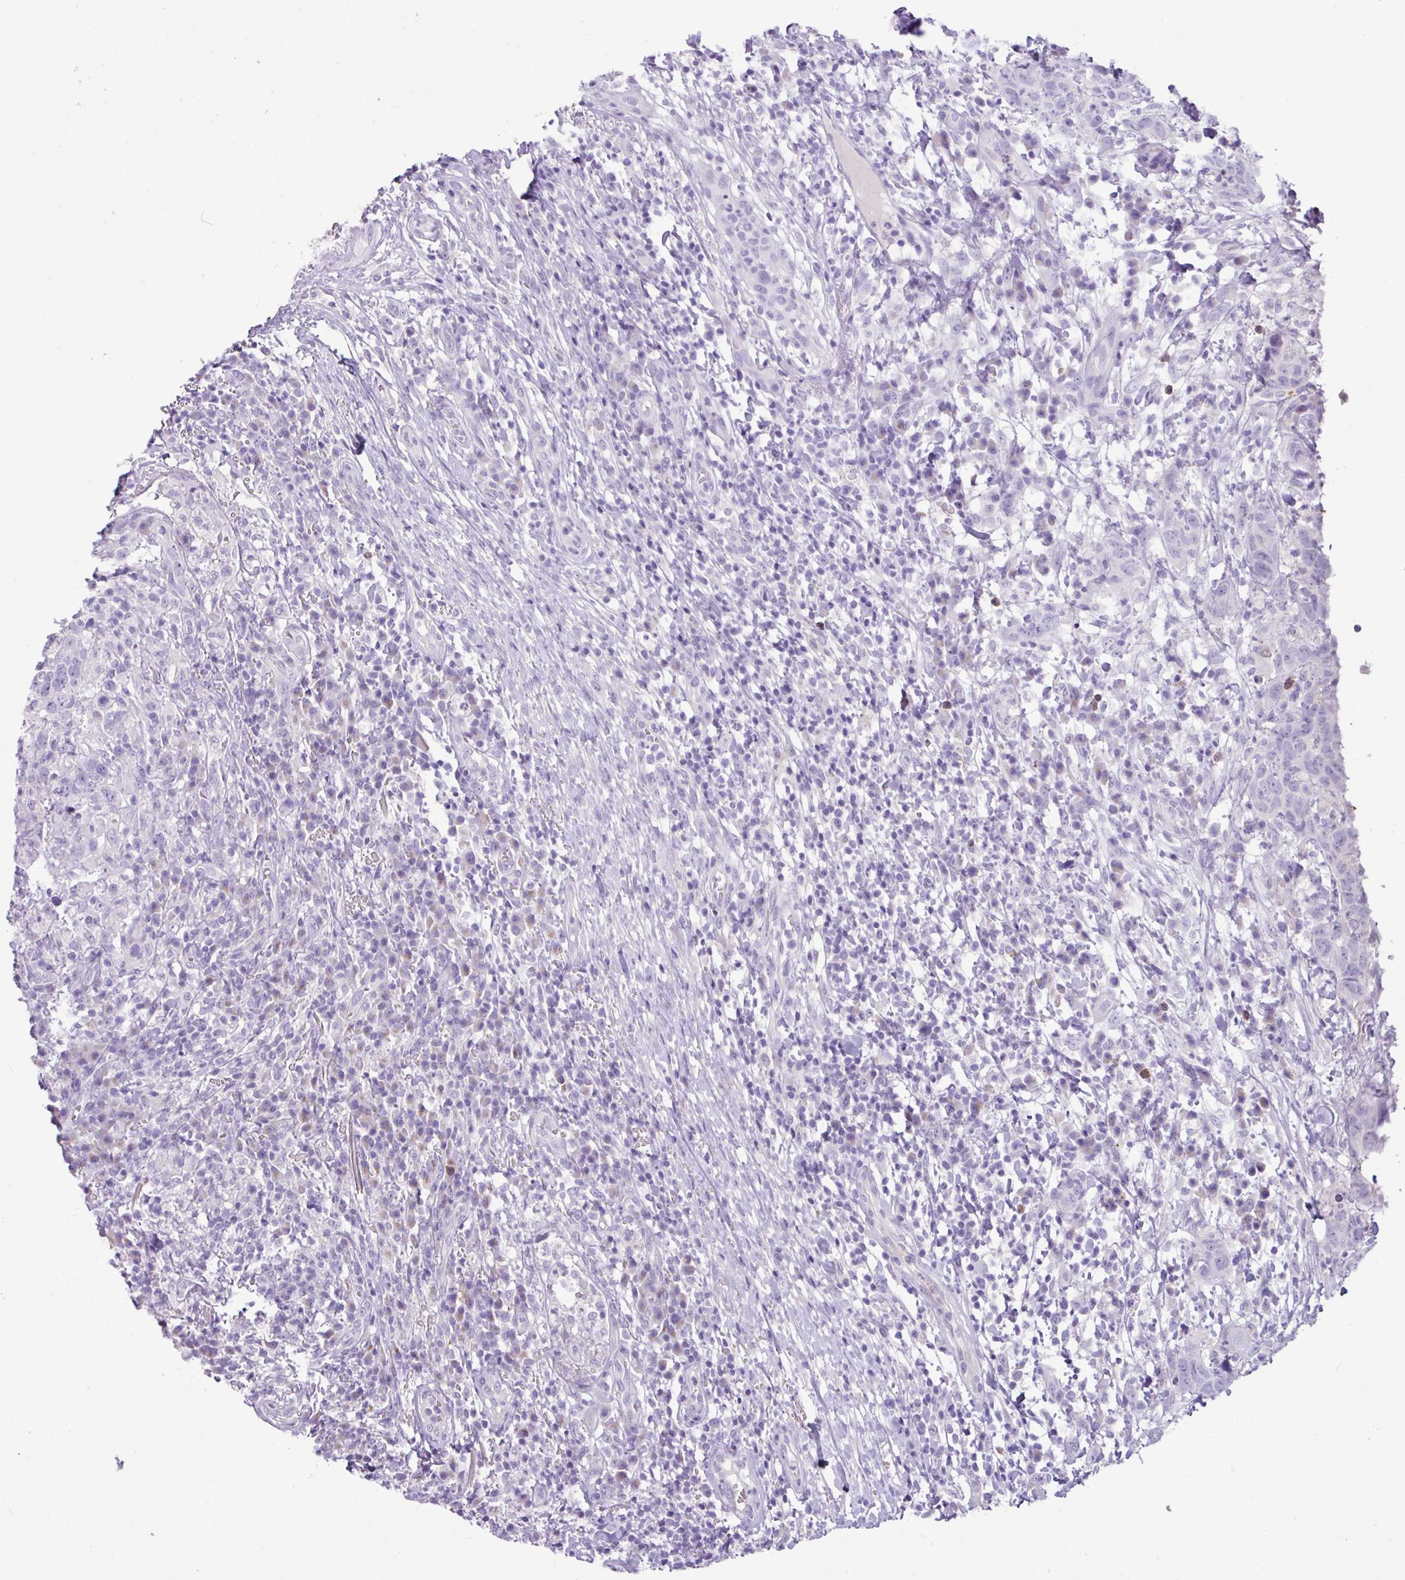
{"staining": {"intensity": "negative", "quantity": "none", "location": "none"}, "tissue": "head and neck cancer", "cell_type": "Tumor cells", "image_type": "cancer", "snomed": [{"axis": "morphology", "description": "Normal tissue, NOS"}, {"axis": "morphology", "description": "Squamous cell carcinoma, NOS"}, {"axis": "topography", "description": "Skeletal muscle"}, {"axis": "topography", "description": "Vascular tissue"}, {"axis": "topography", "description": "Peripheral nerve tissue"}, {"axis": "topography", "description": "Head-Neck"}], "caption": "This is a image of immunohistochemistry staining of head and neck cancer (squamous cell carcinoma), which shows no positivity in tumor cells.", "gene": "ZNF524", "patient": {"sex": "male", "age": 66}}